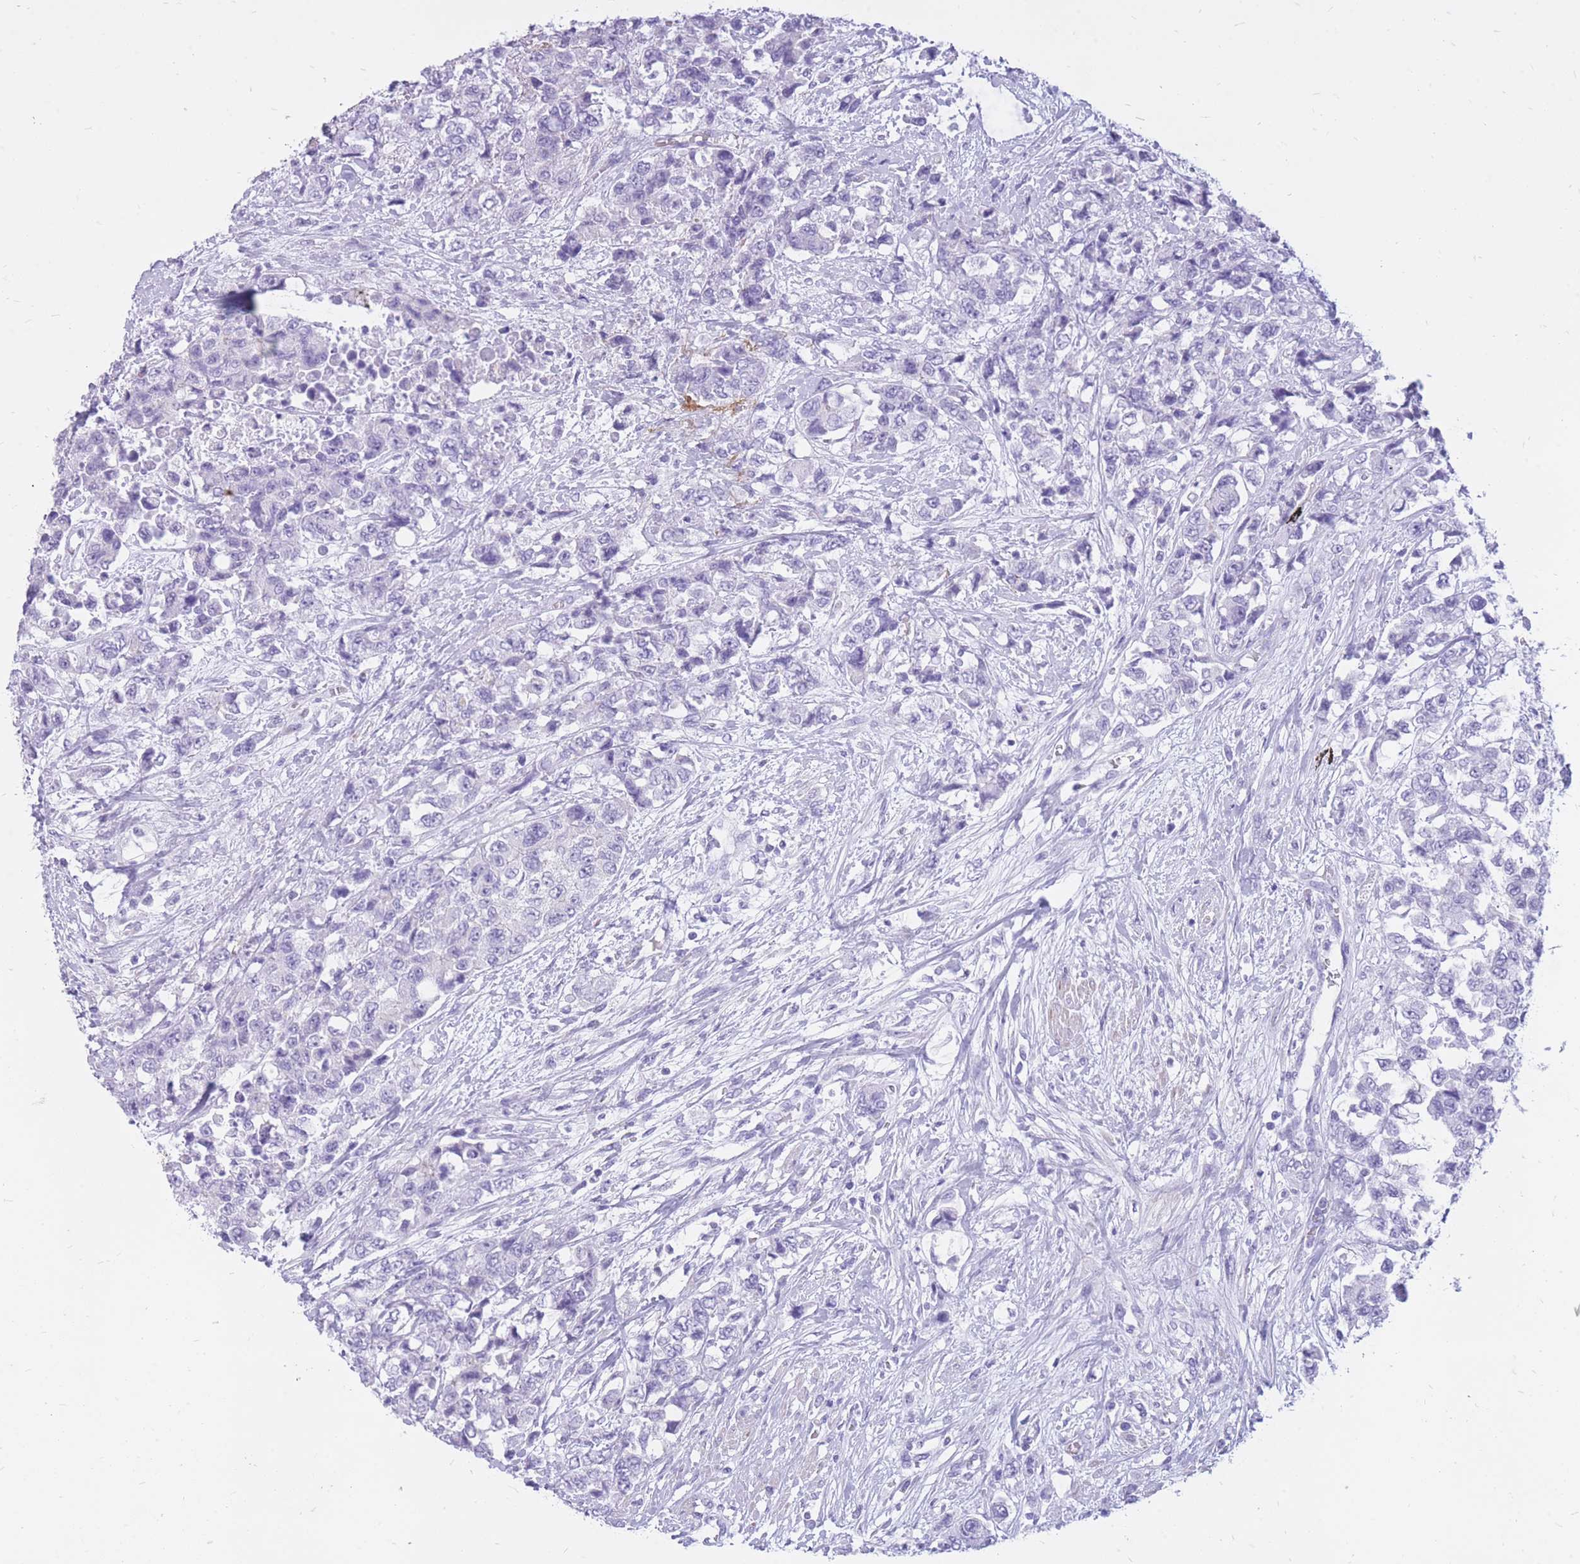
{"staining": {"intensity": "negative", "quantity": "none", "location": "none"}, "tissue": "urothelial cancer", "cell_type": "Tumor cells", "image_type": "cancer", "snomed": [{"axis": "morphology", "description": "Urothelial carcinoma, High grade"}, {"axis": "topography", "description": "Urinary bladder"}], "caption": "High power microscopy micrograph of an IHC histopathology image of urothelial carcinoma (high-grade), revealing no significant positivity in tumor cells.", "gene": "CYP21A2", "patient": {"sex": "female", "age": 78}}